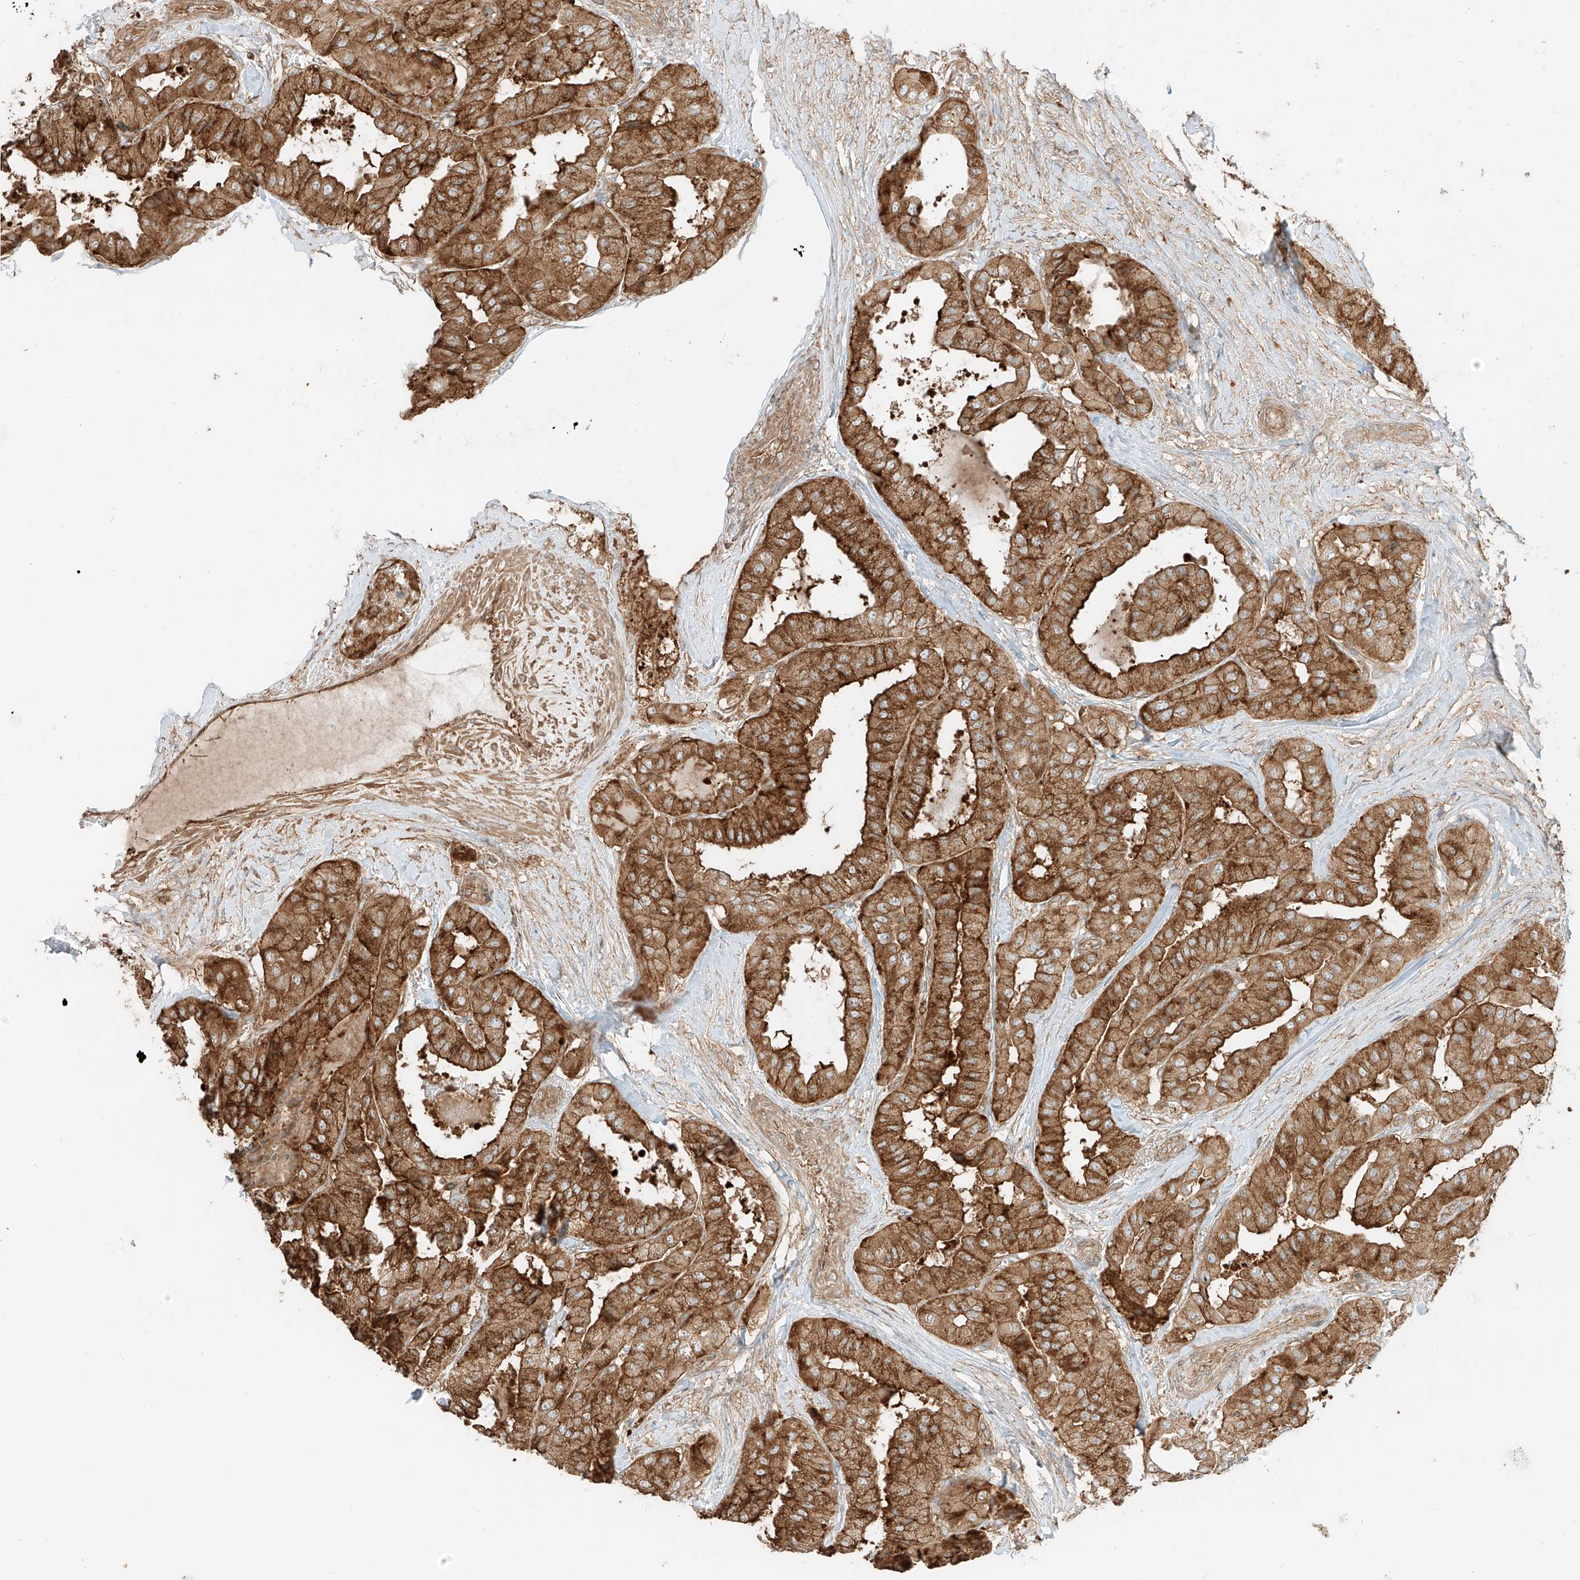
{"staining": {"intensity": "strong", "quantity": ">75%", "location": "cytoplasmic/membranous"}, "tissue": "thyroid cancer", "cell_type": "Tumor cells", "image_type": "cancer", "snomed": [{"axis": "morphology", "description": "Papillary adenocarcinoma, NOS"}, {"axis": "topography", "description": "Thyroid gland"}], "caption": "IHC (DAB) staining of thyroid cancer (papillary adenocarcinoma) shows strong cytoplasmic/membranous protein expression in about >75% of tumor cells.", "gene": "CCDC115", "patient": {"sex": "female", "age": 59}}